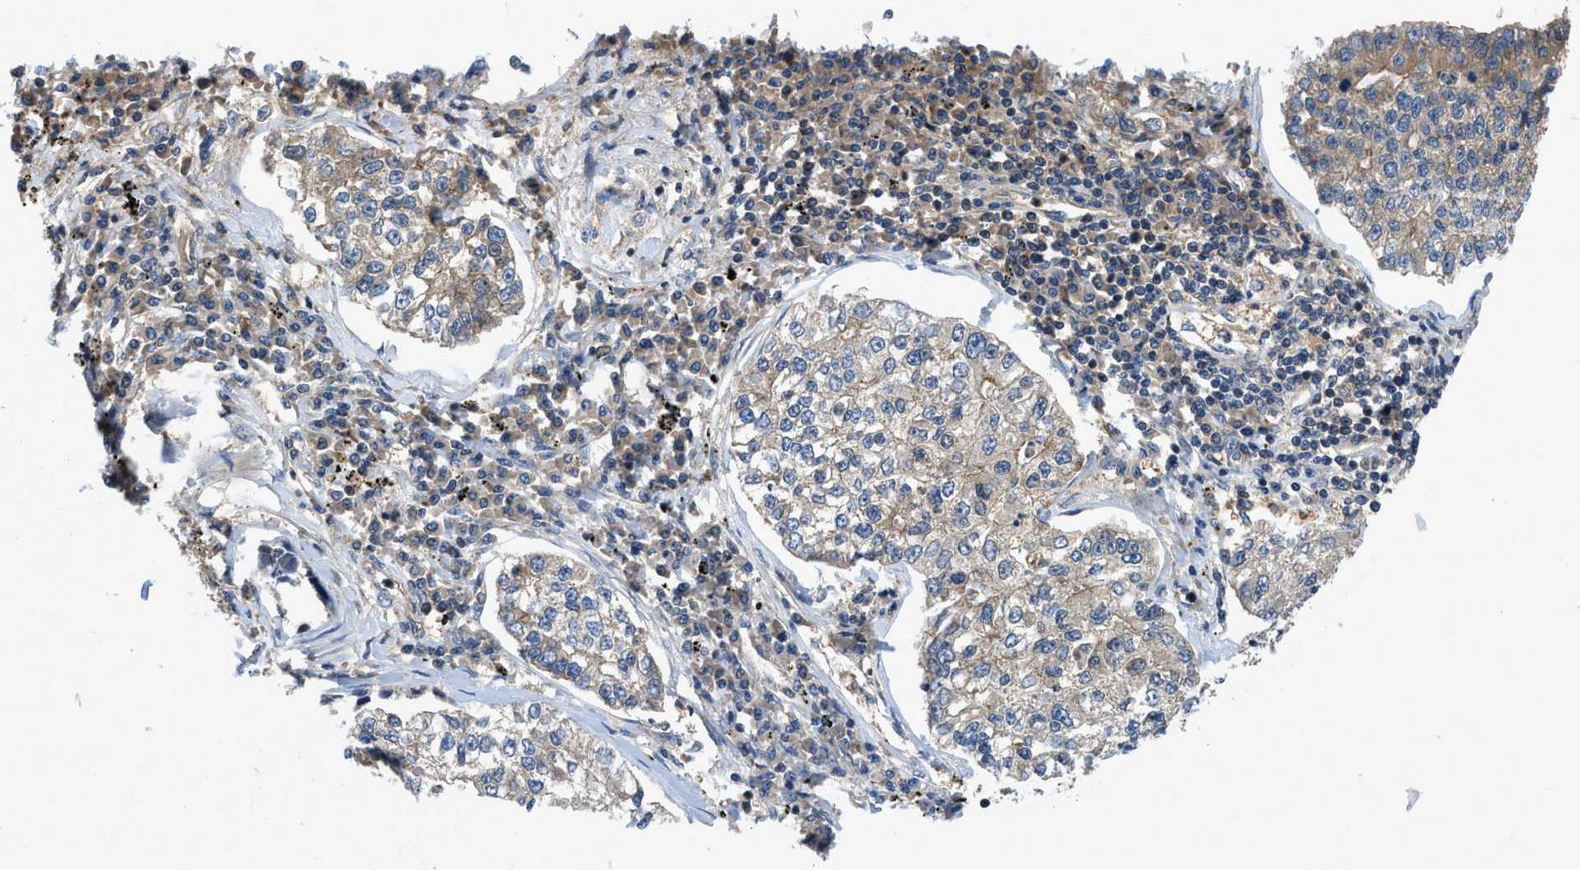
{"staining": {"intensity": "weak", "quantity": "25%-75%", "location": "cytoplasmic/membranous"}, "tissue": "lung cancer", "cell_type": "Tumor cells", "image_type": "cancer", "snomed": [{"axis": "morphology", "description": "Adenocarcinoma, NOS"}, {"axis": "topography", "description": "Lung"}], "caption": "The photomicrograph exhibits staining of adenocarcinoma (lung), revealing weak cytoplasmic/membranous protein expression (brown color) within tumor cells.", "gene": "GPR31", "patient": {"sex": "male", "age": 49}}